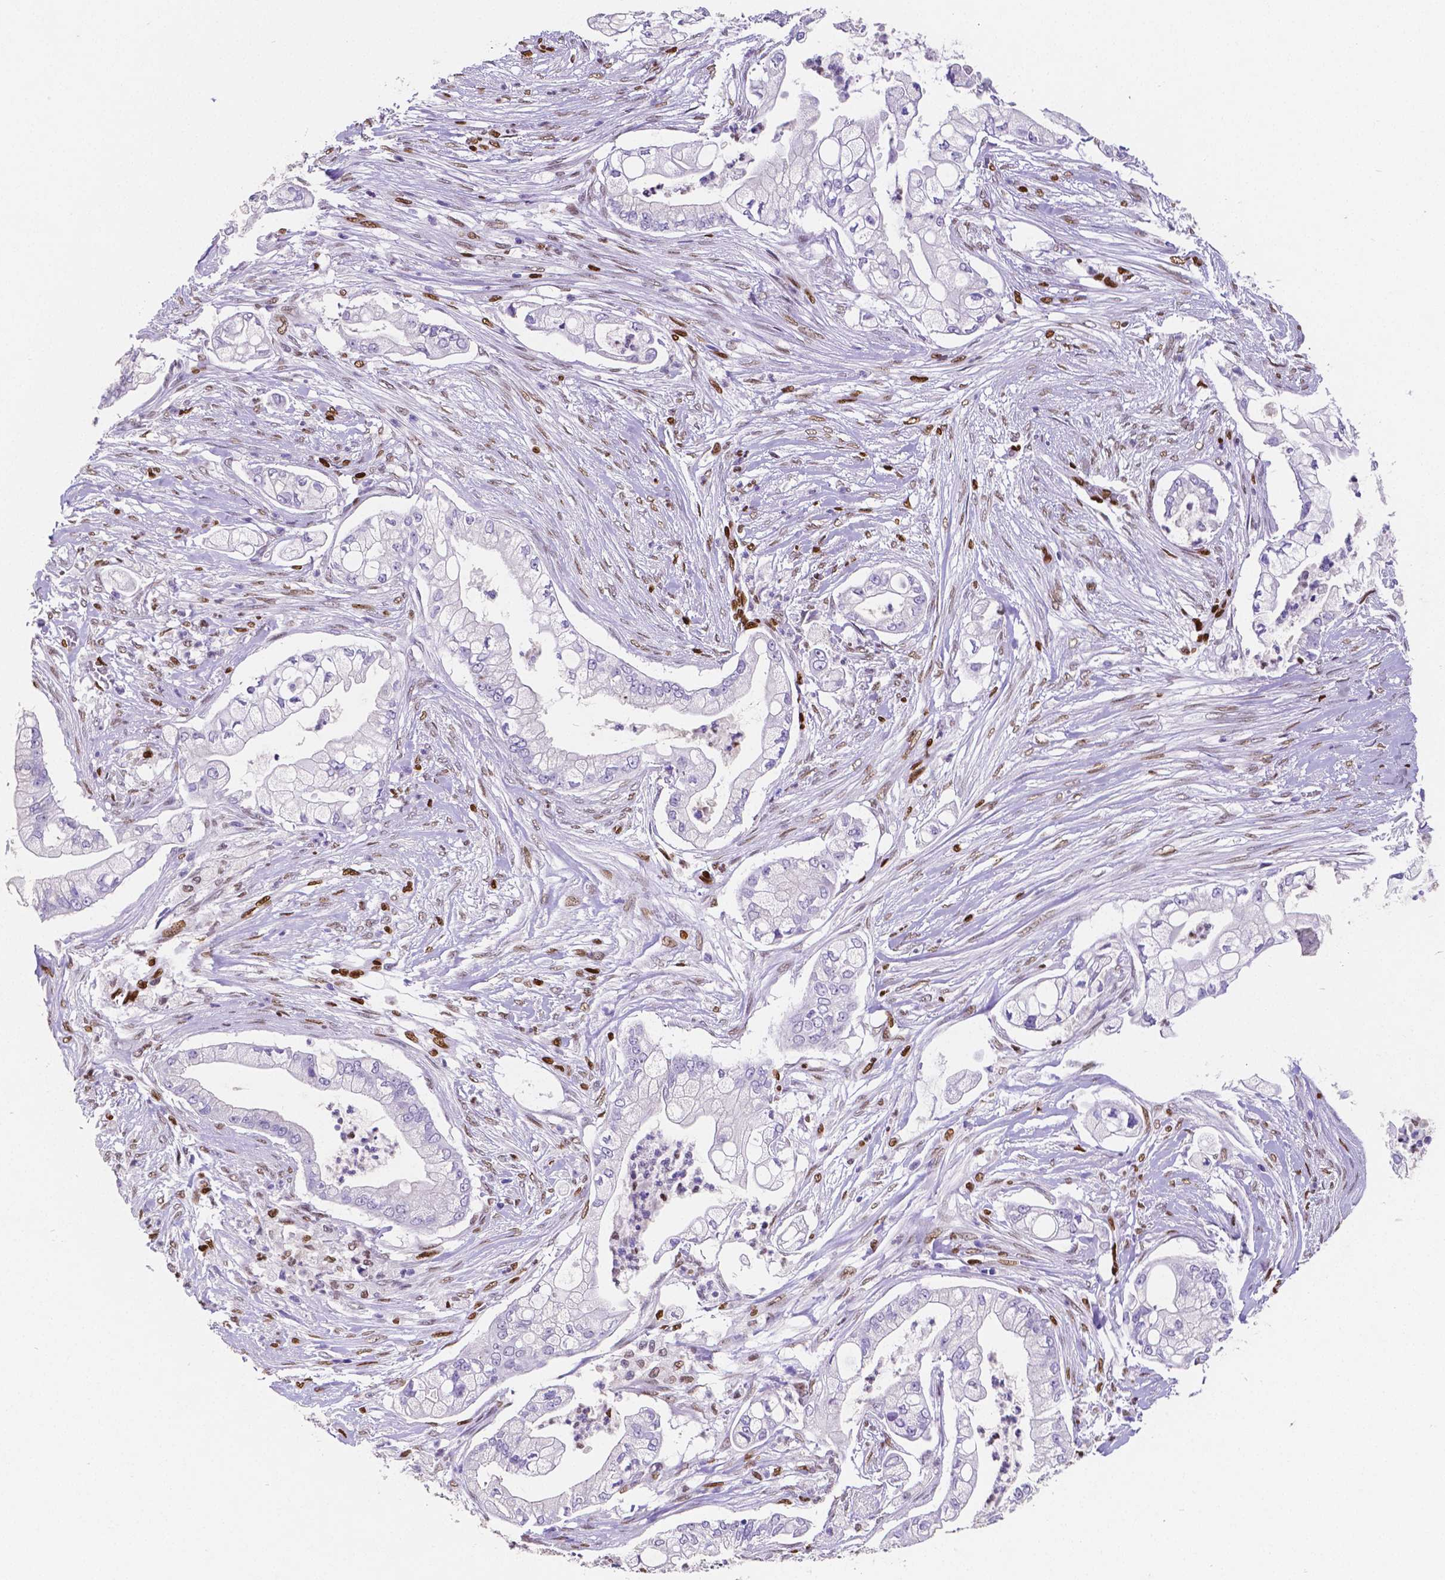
{"staining": {"intensity": "negative", "quantity": "none", "location": "none"}, "tissue": "pancreatic cancer", "cell_type": "Tumor cells", "image_type": "cancer", "snomed": [{"axis": "morphology", "description": "Adenocarcinoma, NOS"}, {"axis": "topography", "description": "Pancreas"}], "caption": "This is an immunohistochemistry (IHC) micrograph of pancreatic adenocarcinoma. There is no expression in tumor cells.", "gene": "MEF2C", "patient": {"sex": "female", "age": 69}}